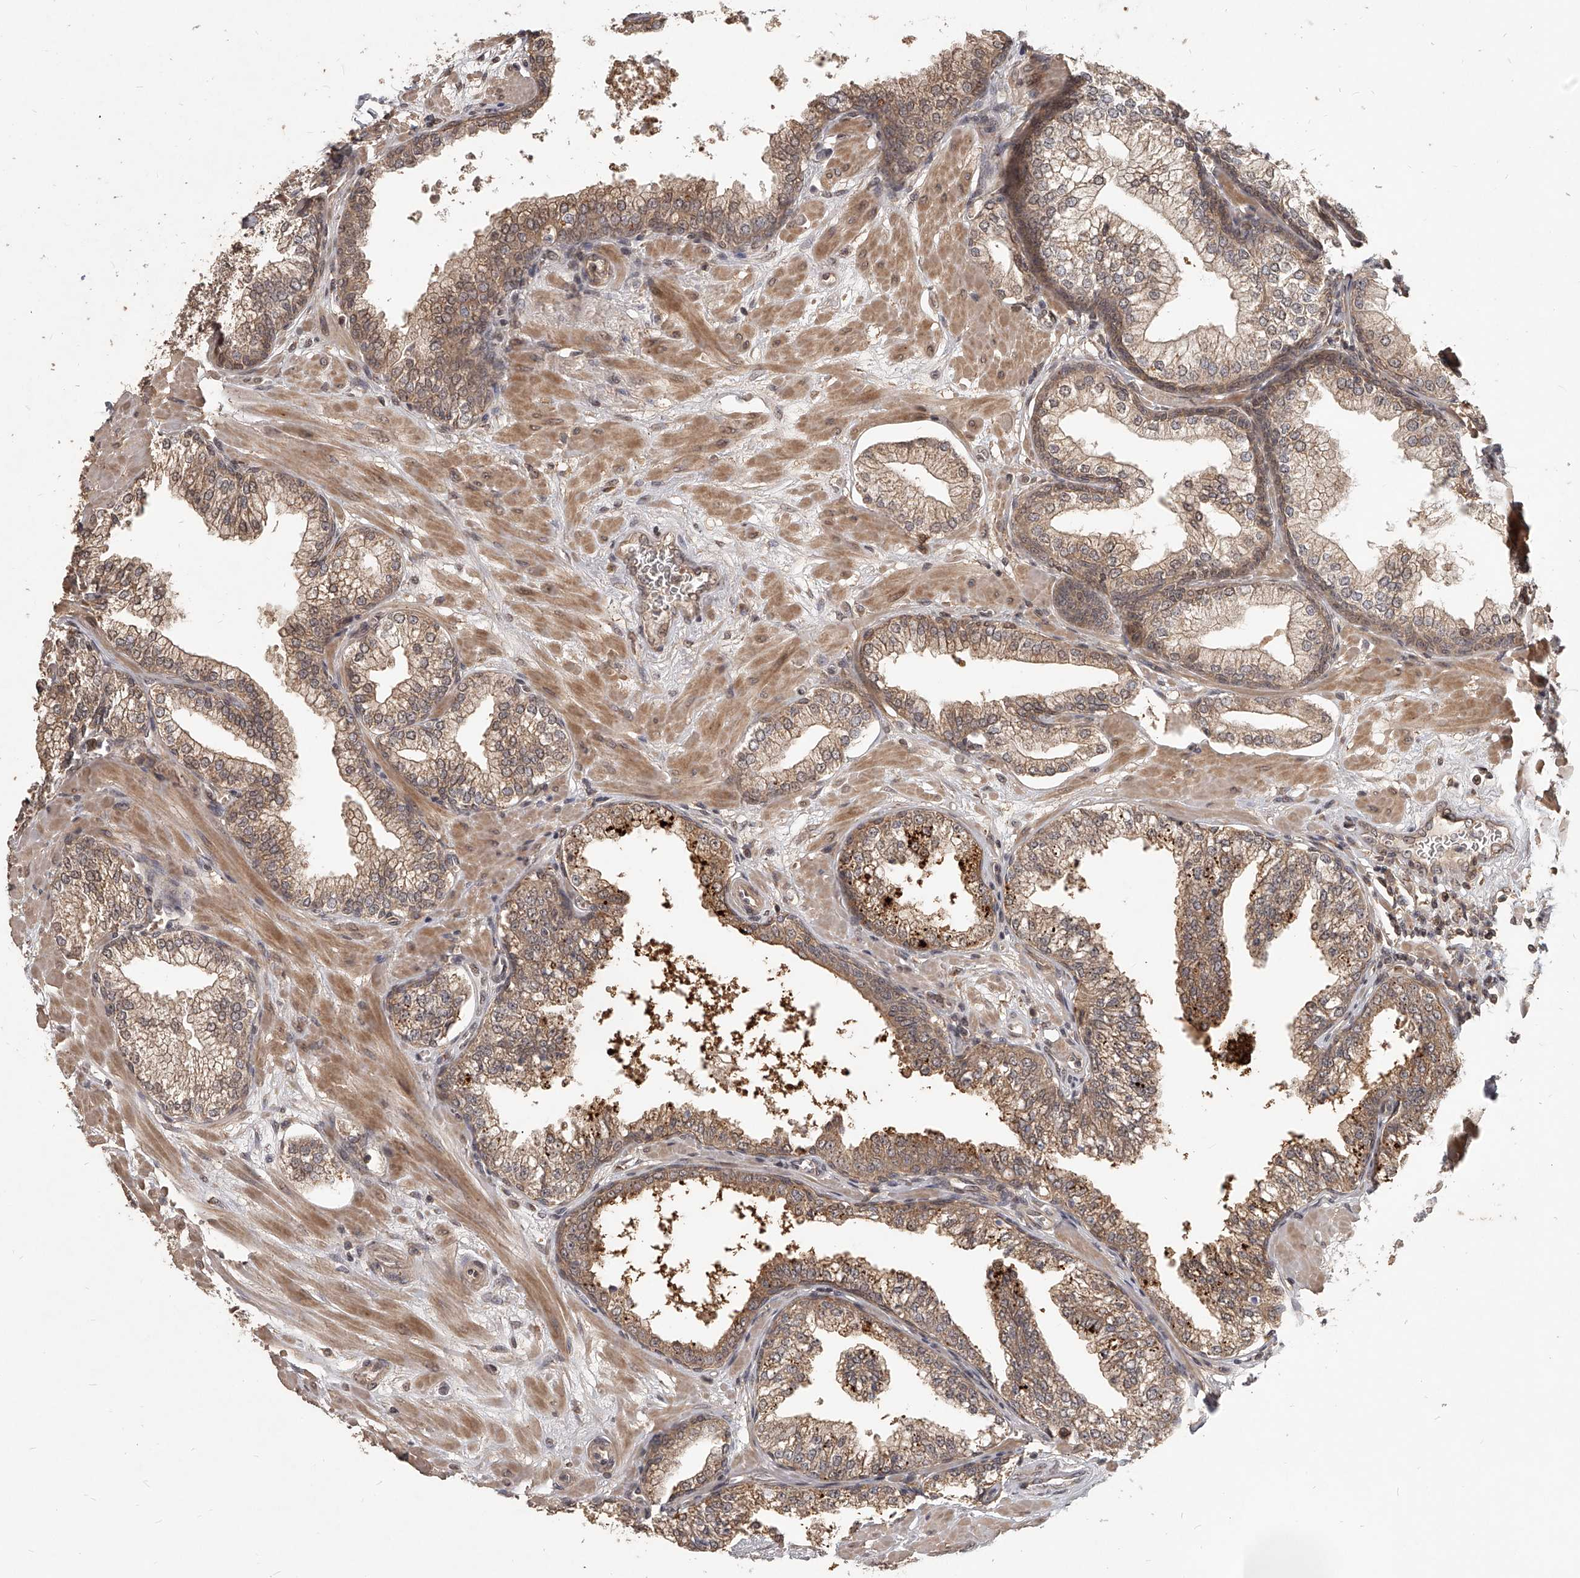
{"staining": {"intensity": "moderate", "quantity": ">75%", "location": "cytoplasmic/membranous"}, "tissue": "prostate", "cell_type": "Glandular cells", "image_type": "normal", "snomed": [{"axis": "morphology", "description": "Normal tissue, NOS"}, {"axis": "morphology", "description": "Urothelial carcinoma, Low grade"}, {"axis": "topography", "description": "Urinary bladder"}, {"axis": "topography", "description": "Prostate"}], "caption": "Protein expression analysis of unremarkable human prostate reveals moderate cytoplasmic/membranous positivity in approximately >75% of glandular cells. (DAB (3,3'-diaminobenzidine) IHC with brightfield microscopy, high magnification).", "gene": "SLC37A1", "patient": {"sex": "male", "age": 60}}